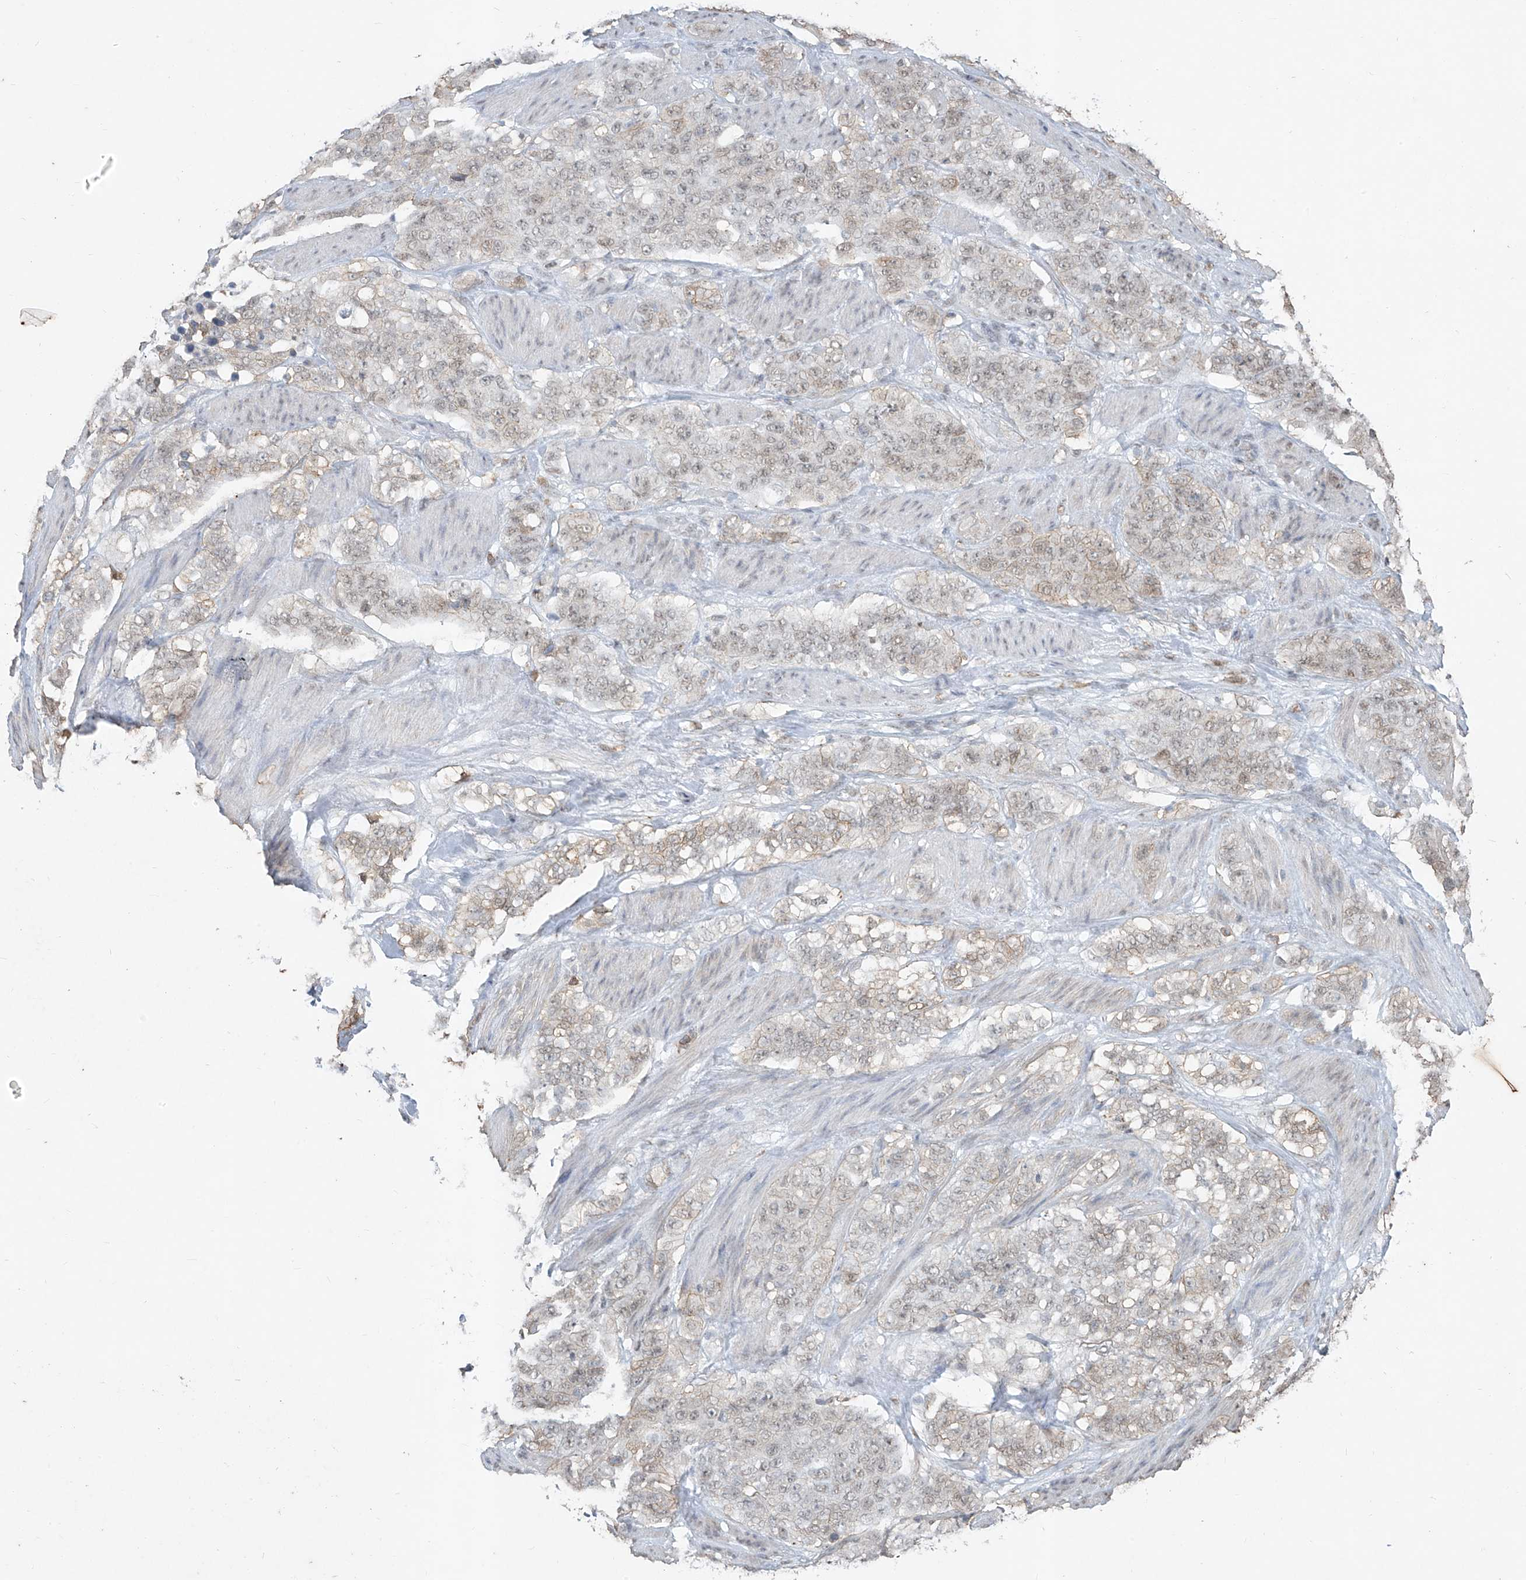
{"staining": {"intensity": "weak", "quantity": "<25%", "location": "cytoplasmic/membranous"}, "tissue": "stomach cancer", "cell_type": "Tumor cells", "image_type": "cancer", "snomed": [{"axis": "morphology", "description": "Adenocarcinoma, NOS"}, {"axis": "topography", "description": "Stomach"}], "caption": "There is no significant positivity in tumor cells of adenocarcinoma (stomach).", "gene": "TFEC", "patient": {"sex": "male", "age": 48}}